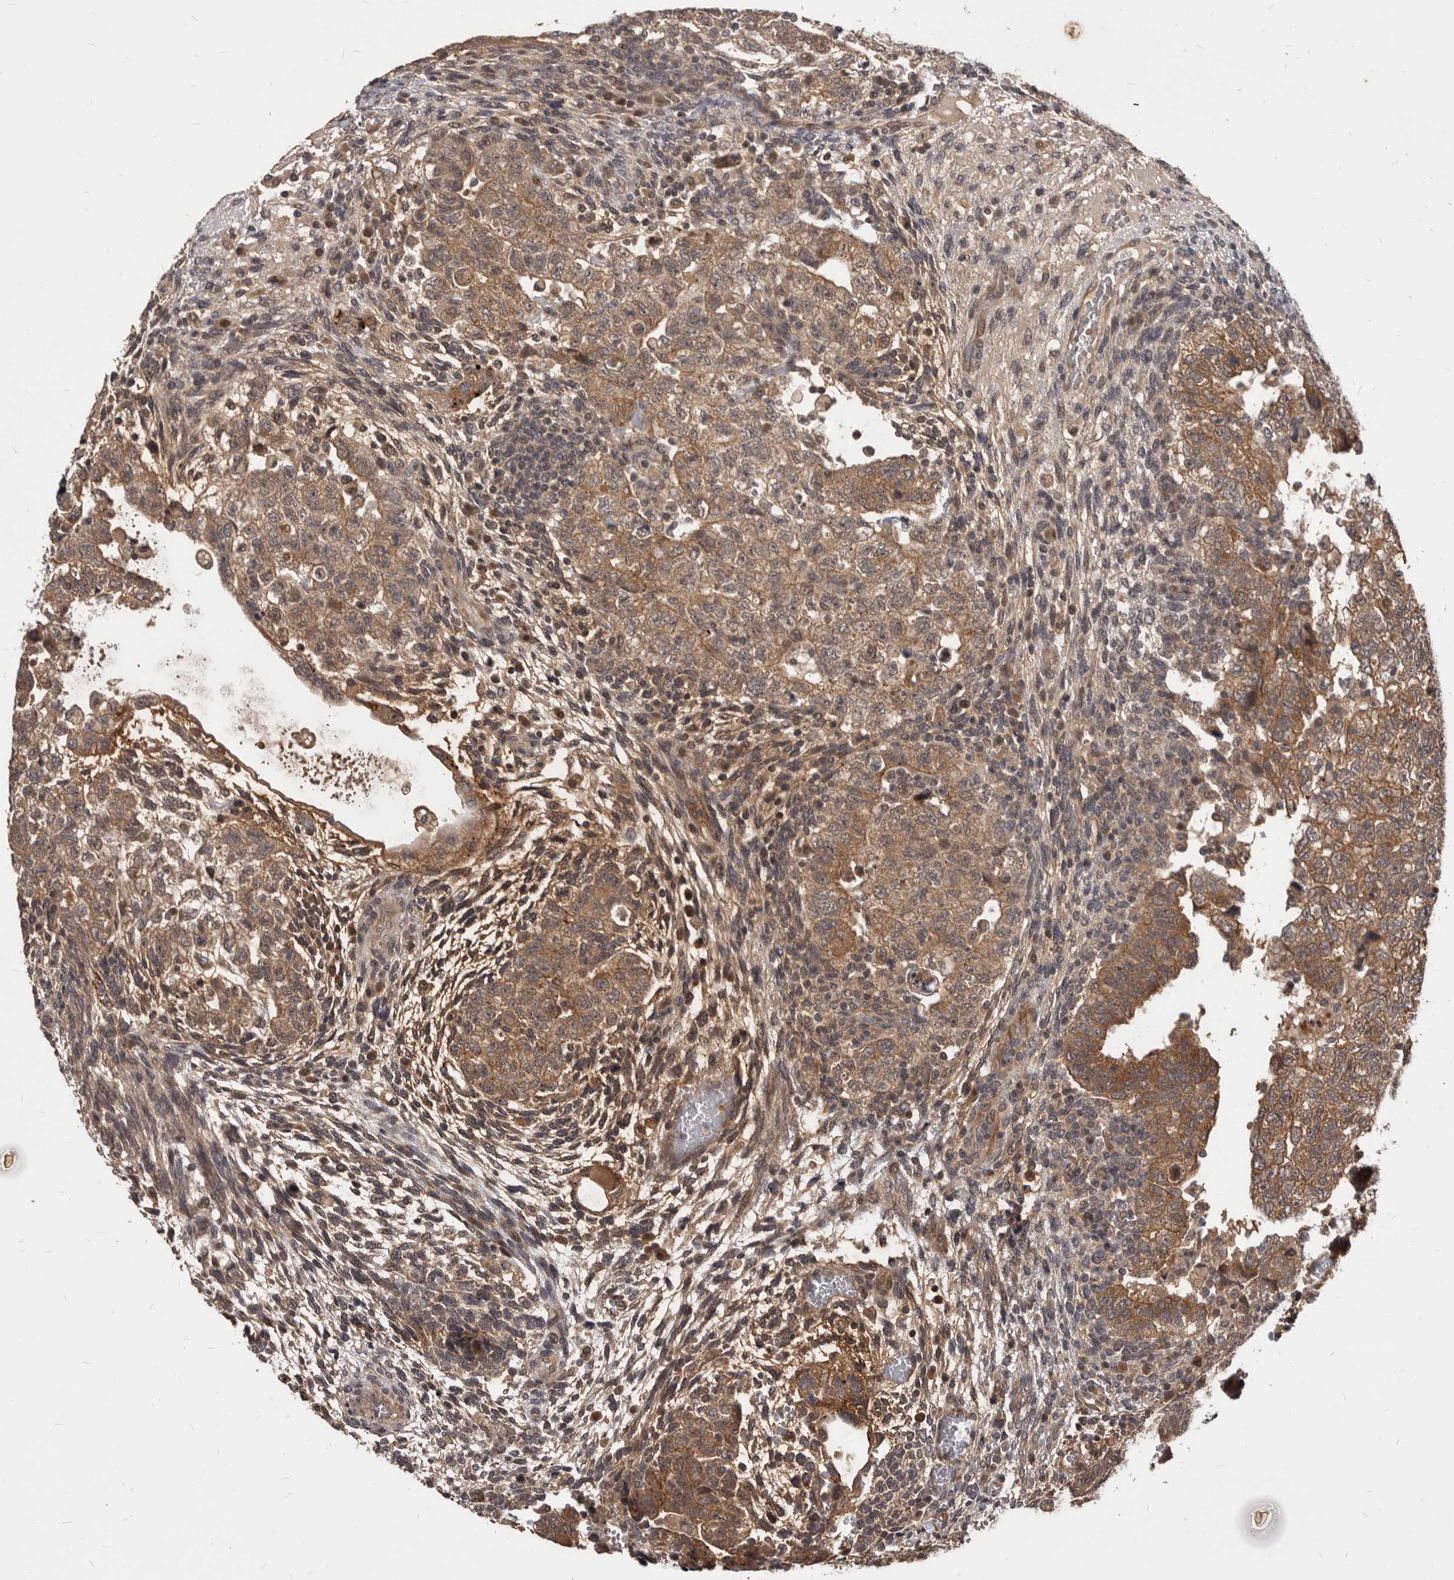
{"staining": {"intensity": "moderate", "quantity": ">75%", "location": "cytoplasmic/membranous"}, "tissue": "testis cancer", "cell_type": "Tumor cells", "image_type": "cancer", "snomed": [{"axis": "morphology", "description": "Carcinoma, Embryonal, NOS"}, {"axis": "topography", "description": "Testis"}], "caption": "Tumor cells demonstrate moderate cytoplasmic/membranous positivity in approximately >75% of cells in testis cancer (embryonal carcinoma).", "gene": "GABPB2", "patient": {"sex": "male", "age": 36}}